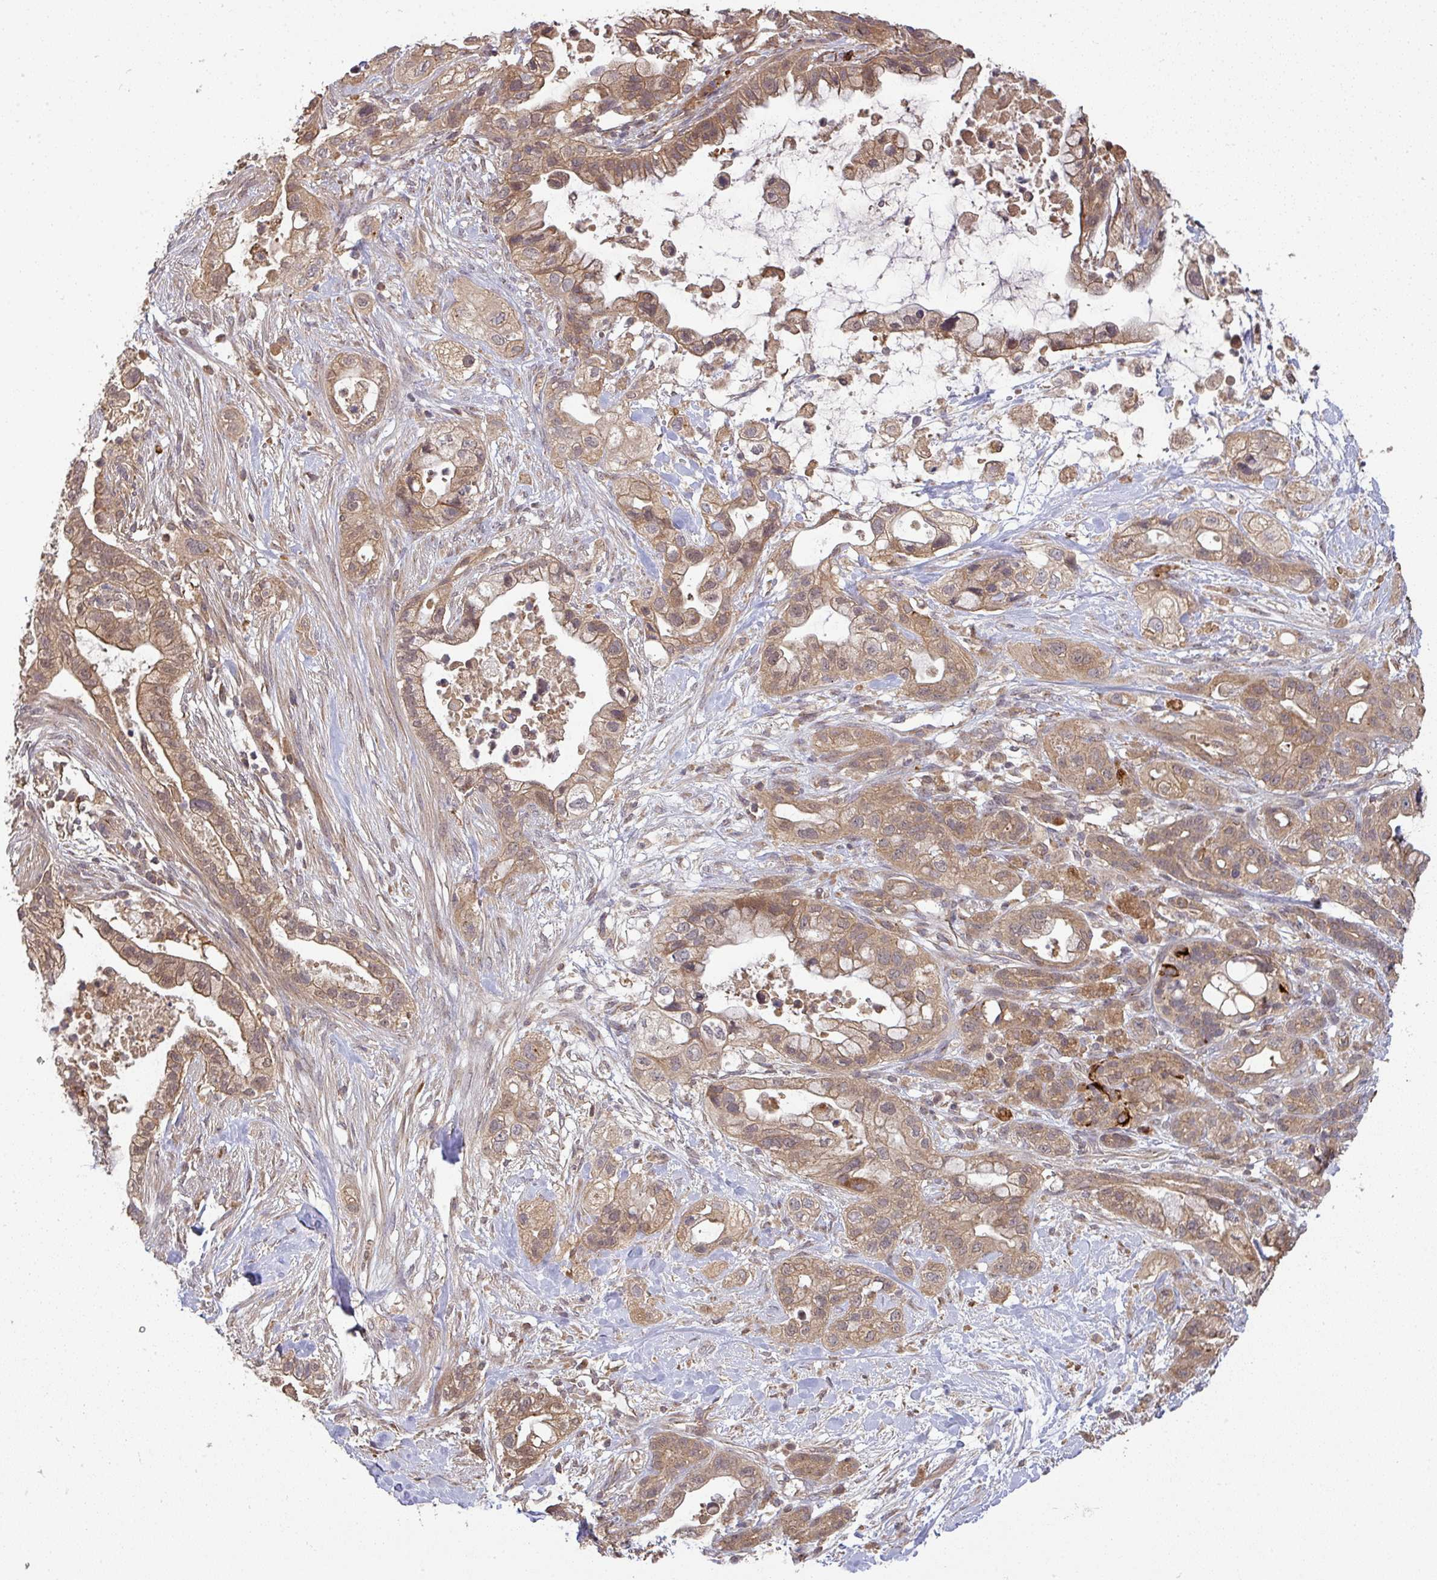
{"staining": {"intensity": "moderate", "quantity": ">75%", "location": "cytoplasmic/membranous"}, "tissue": "pancreatic cancer", "cell_type": "Tumor cells", "image_type": "cancer", "snomed": [{"axis": "morphology", "description": "Adenocarcinoma, NOS"}, {"axis": "topography", "description": "Pancreas"}], "caption": "Protein staining of pancreatic adenocarcinoma tissue exhibits moderate cytoplasmic/membranous positivity in approximately >75% of tumor cells.", "gene": "CCDC121", "patient": {"sex": "male", "age": 44}}